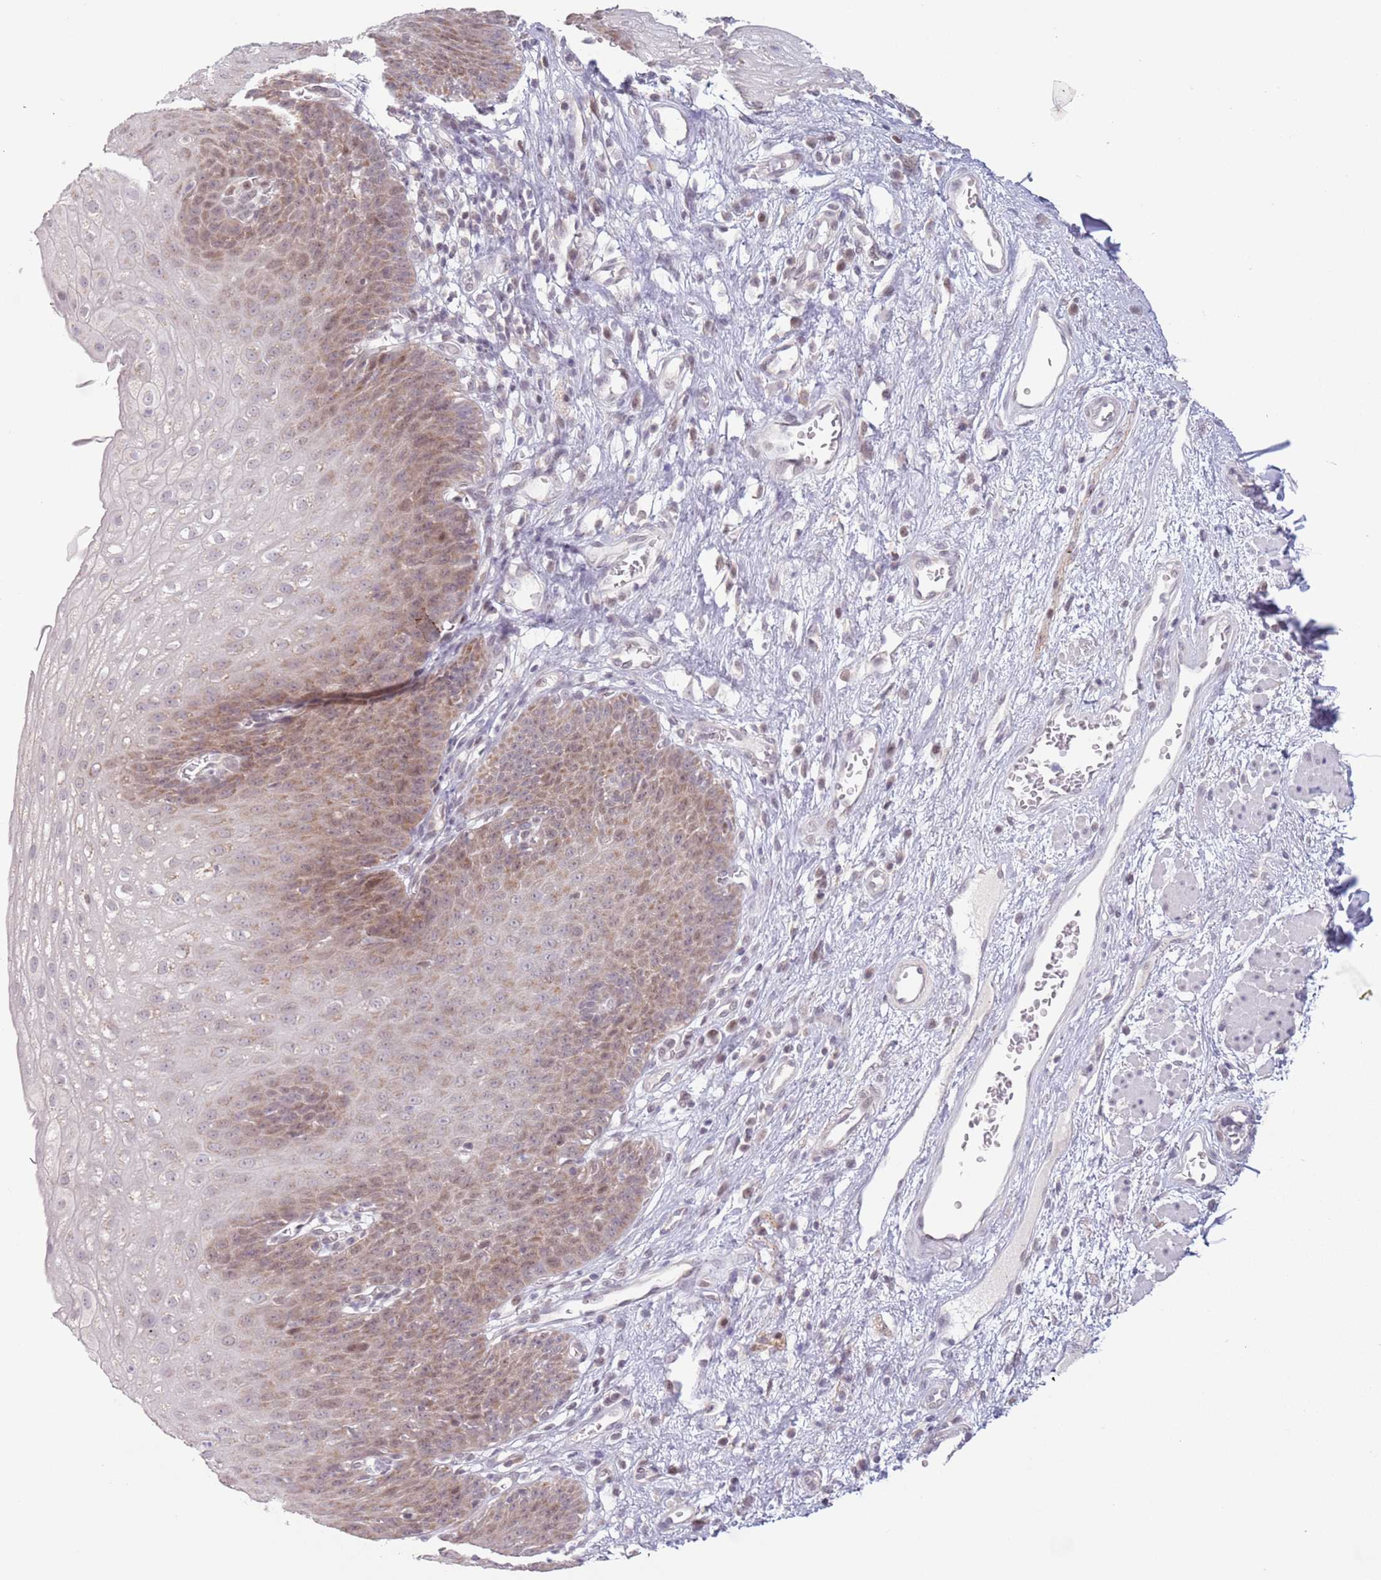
{"staining": {"intensity": "moderate", "quantity": "25%-75%", "location": "cytoplasmic/membranous,nuclear"}, "tissue": "esophagus", "cell_type": "Squamous epithelial cells", "image_type": "normal", "snomed": [{"axis": "morphology", "description": "Normal tissue, NOS"}, {"axis": "topography", "description": "Esophagus"}], "caption": "The image shows a brown stain indicating the presence of a protein in the cytoplasmic/membranous,nuclear of squamous epithelial cells in esophagus.", "gene": "MRPL34", "patient": {"sex": "male", "age": 71}}